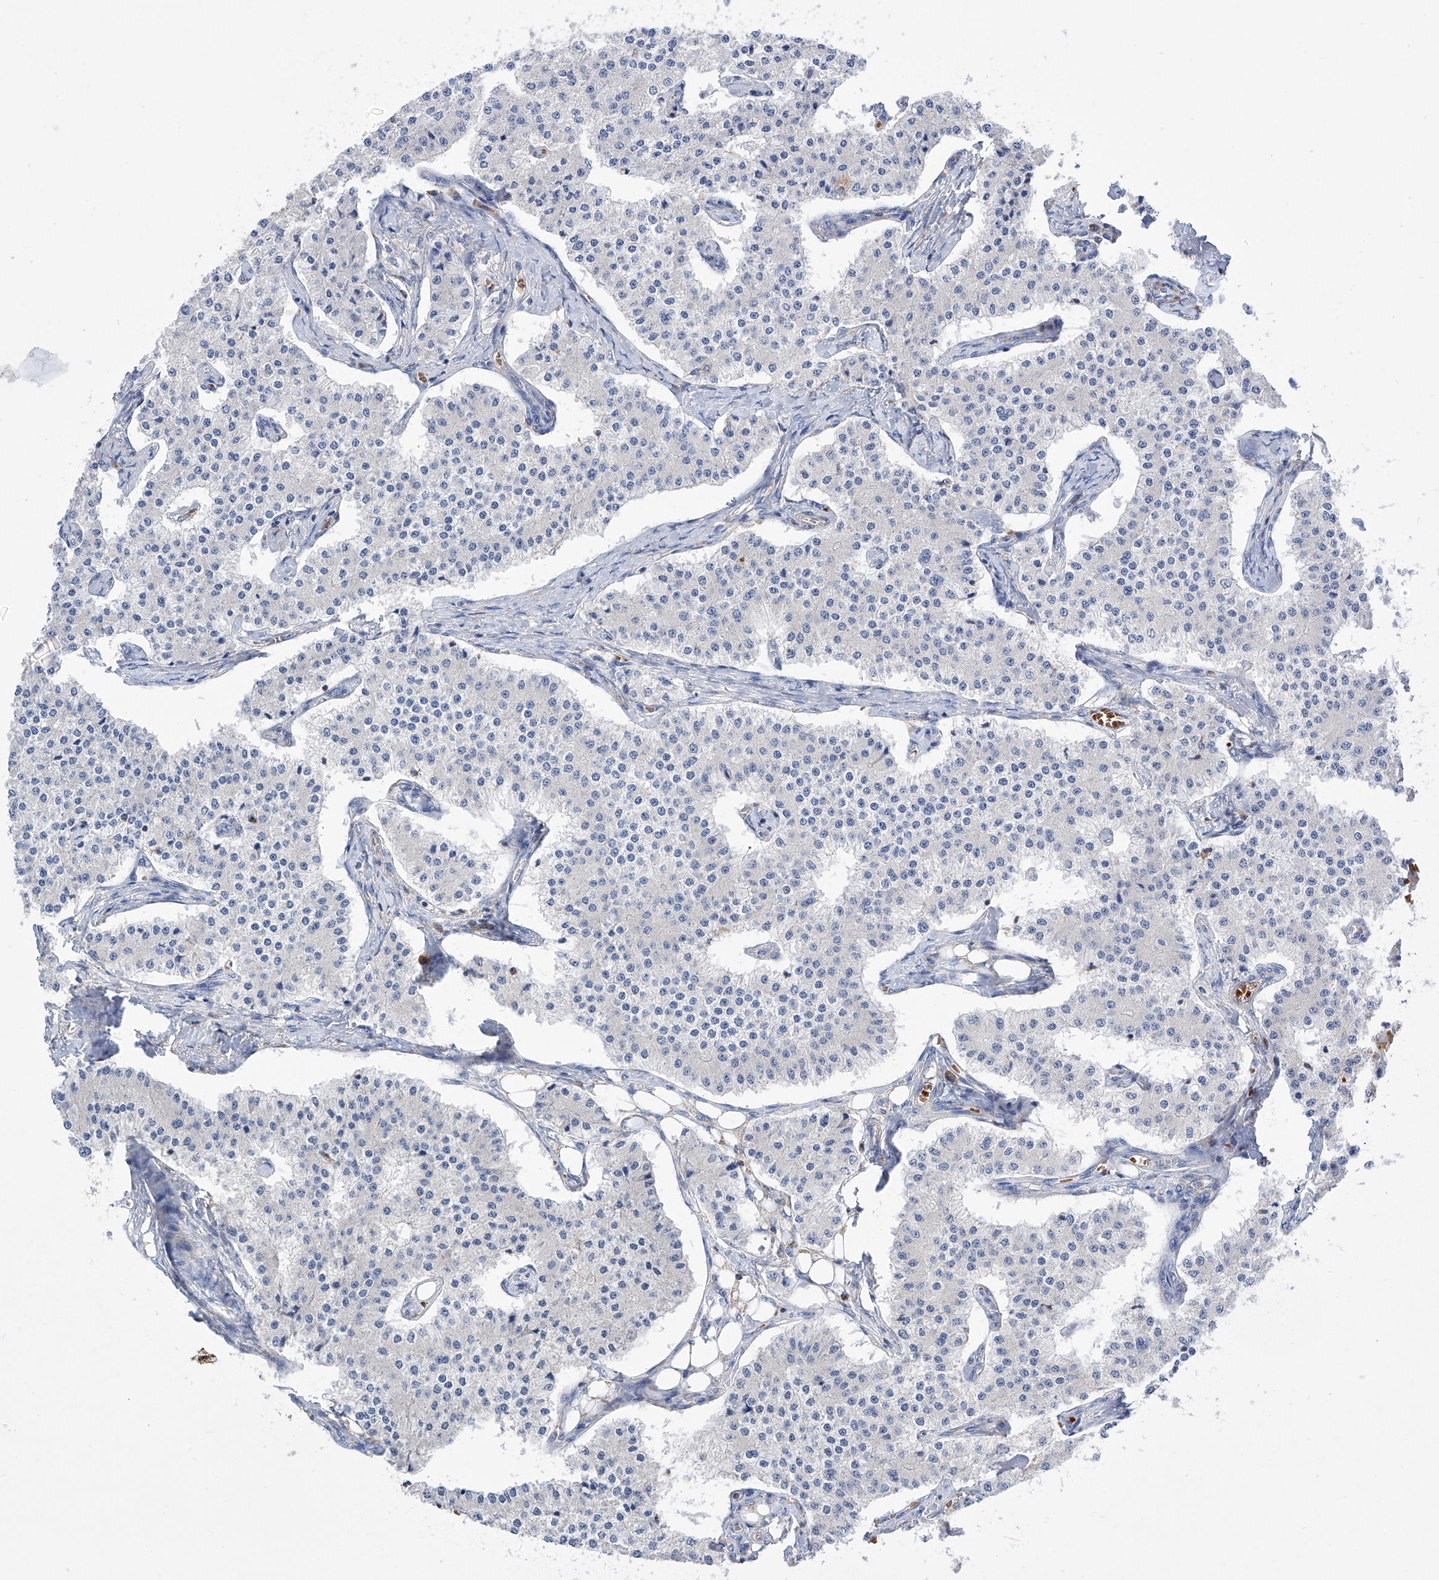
{"staining": {"intensity": "negative", "quantity": "none", "location": "none"}, "tissue": "carcinoid", "cell_type": "Tumor cells", "image_type": "cancer", "snomed": [{"axis": "morphology", "description": "Carcinoid, malignant, NOS"}, {"axis": "topography", "description": "Colon"}], "caption": "Immunohistochemical staining of human malignant carcinoid displays no significant positivity in tumor cells.", "gene": "NFATC4", "patient": {"sex": "female", "age": 52}}